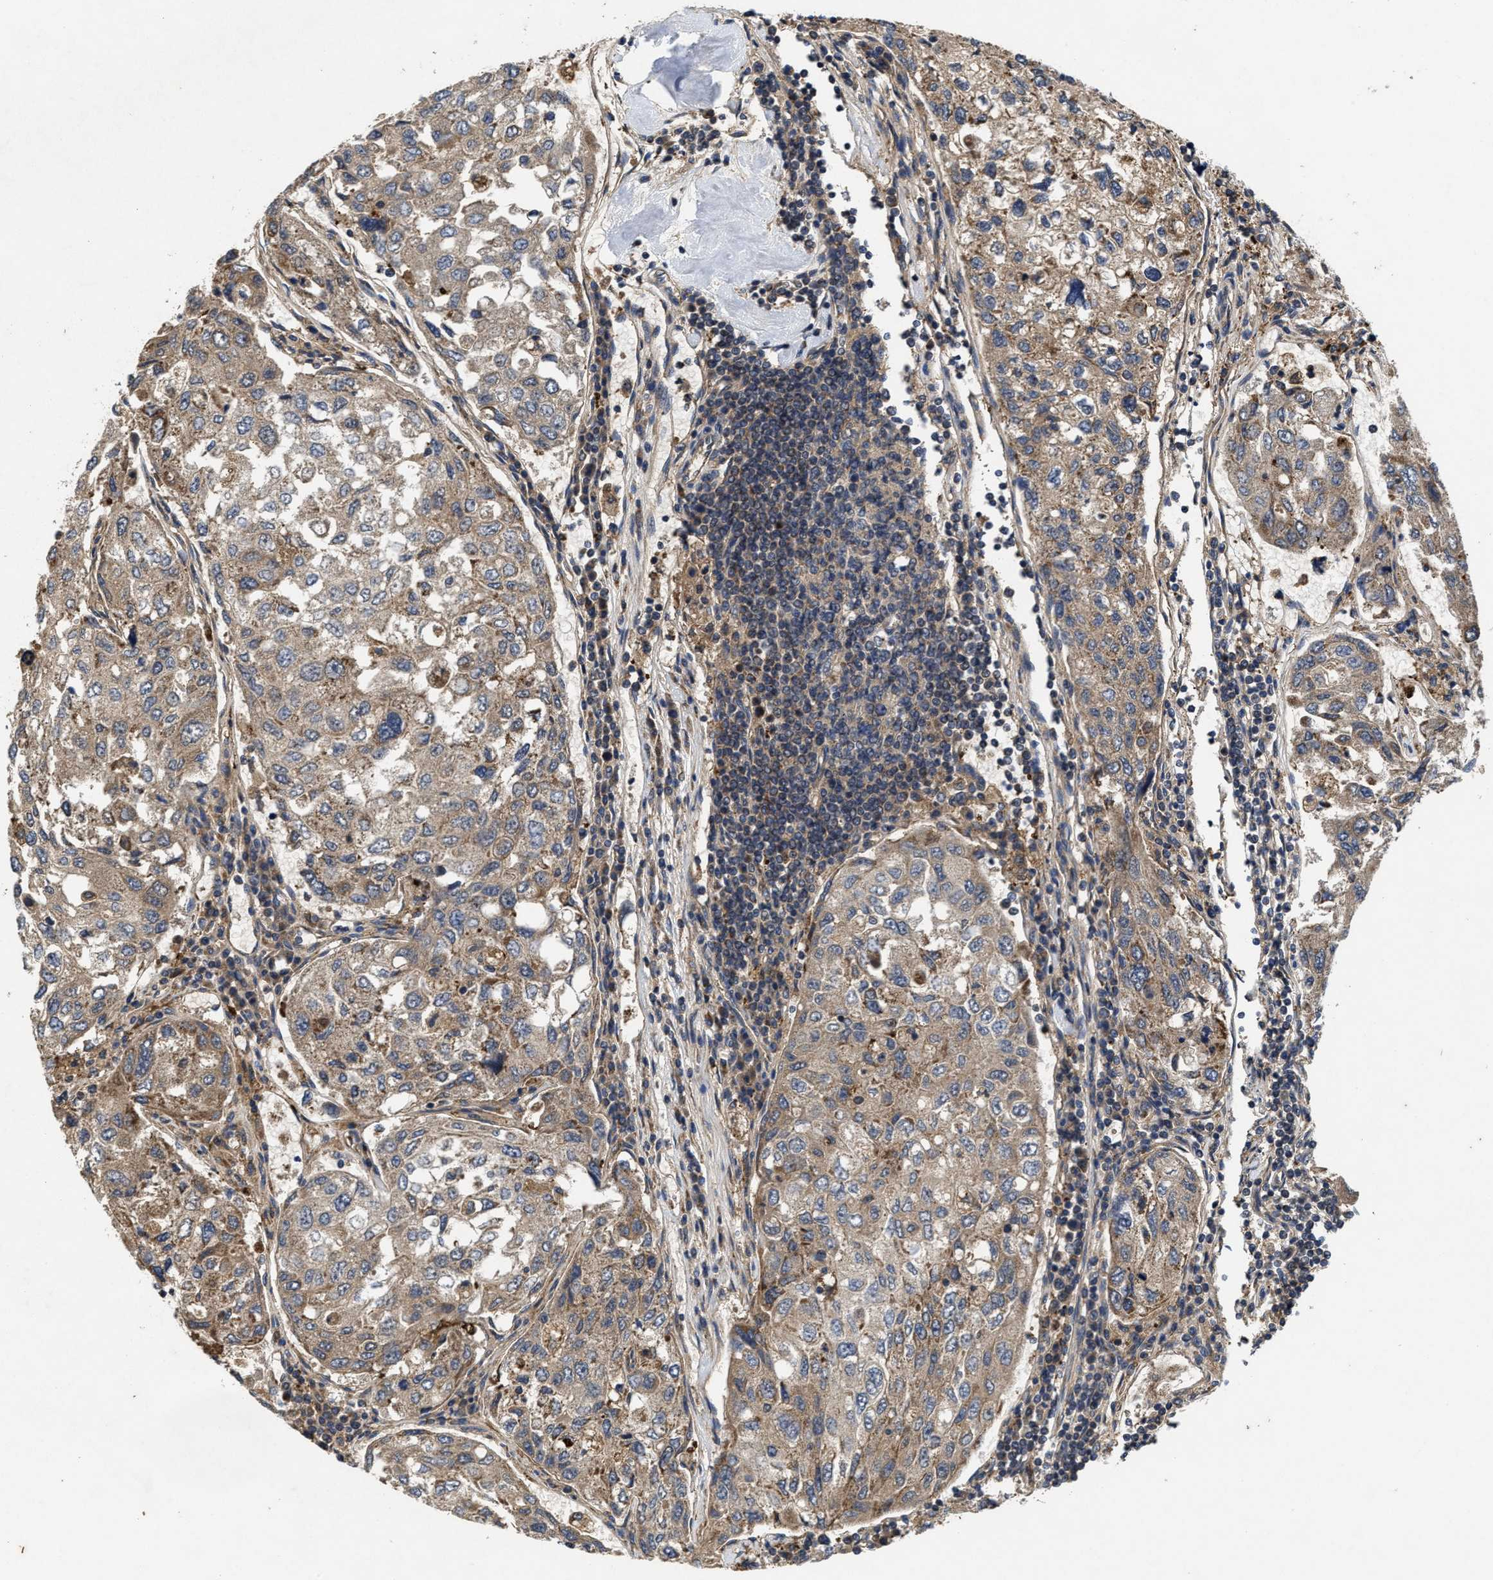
{"staining": {"intensity": "weak", "quantity": ">75%", "location": "cytoplasmic/membranous"}, "tissue": "urothelial cancer", "cell_type": "Tumor cells", "image_type": "cancer", "snomed": [{"axis": "morphology", "description": "Urothelial carcinoma, High grade"}, {"axis": "topography", "description": "Lymph node"}, {"axis": "topography", "description": "Urinary bladder"}], "caption": "A histopathology image of high-grade urothelial carcinoma stained for a protein reveals weak cytoplasmic/membranous brown staining in tumor cells. The staining is performed using DAB brown chromogen to label protein expression. The nuclei are counter-stained blue using hematoxylin.", "gene": "EFNA4", "patient": {"sex": "male", "age": 51}}